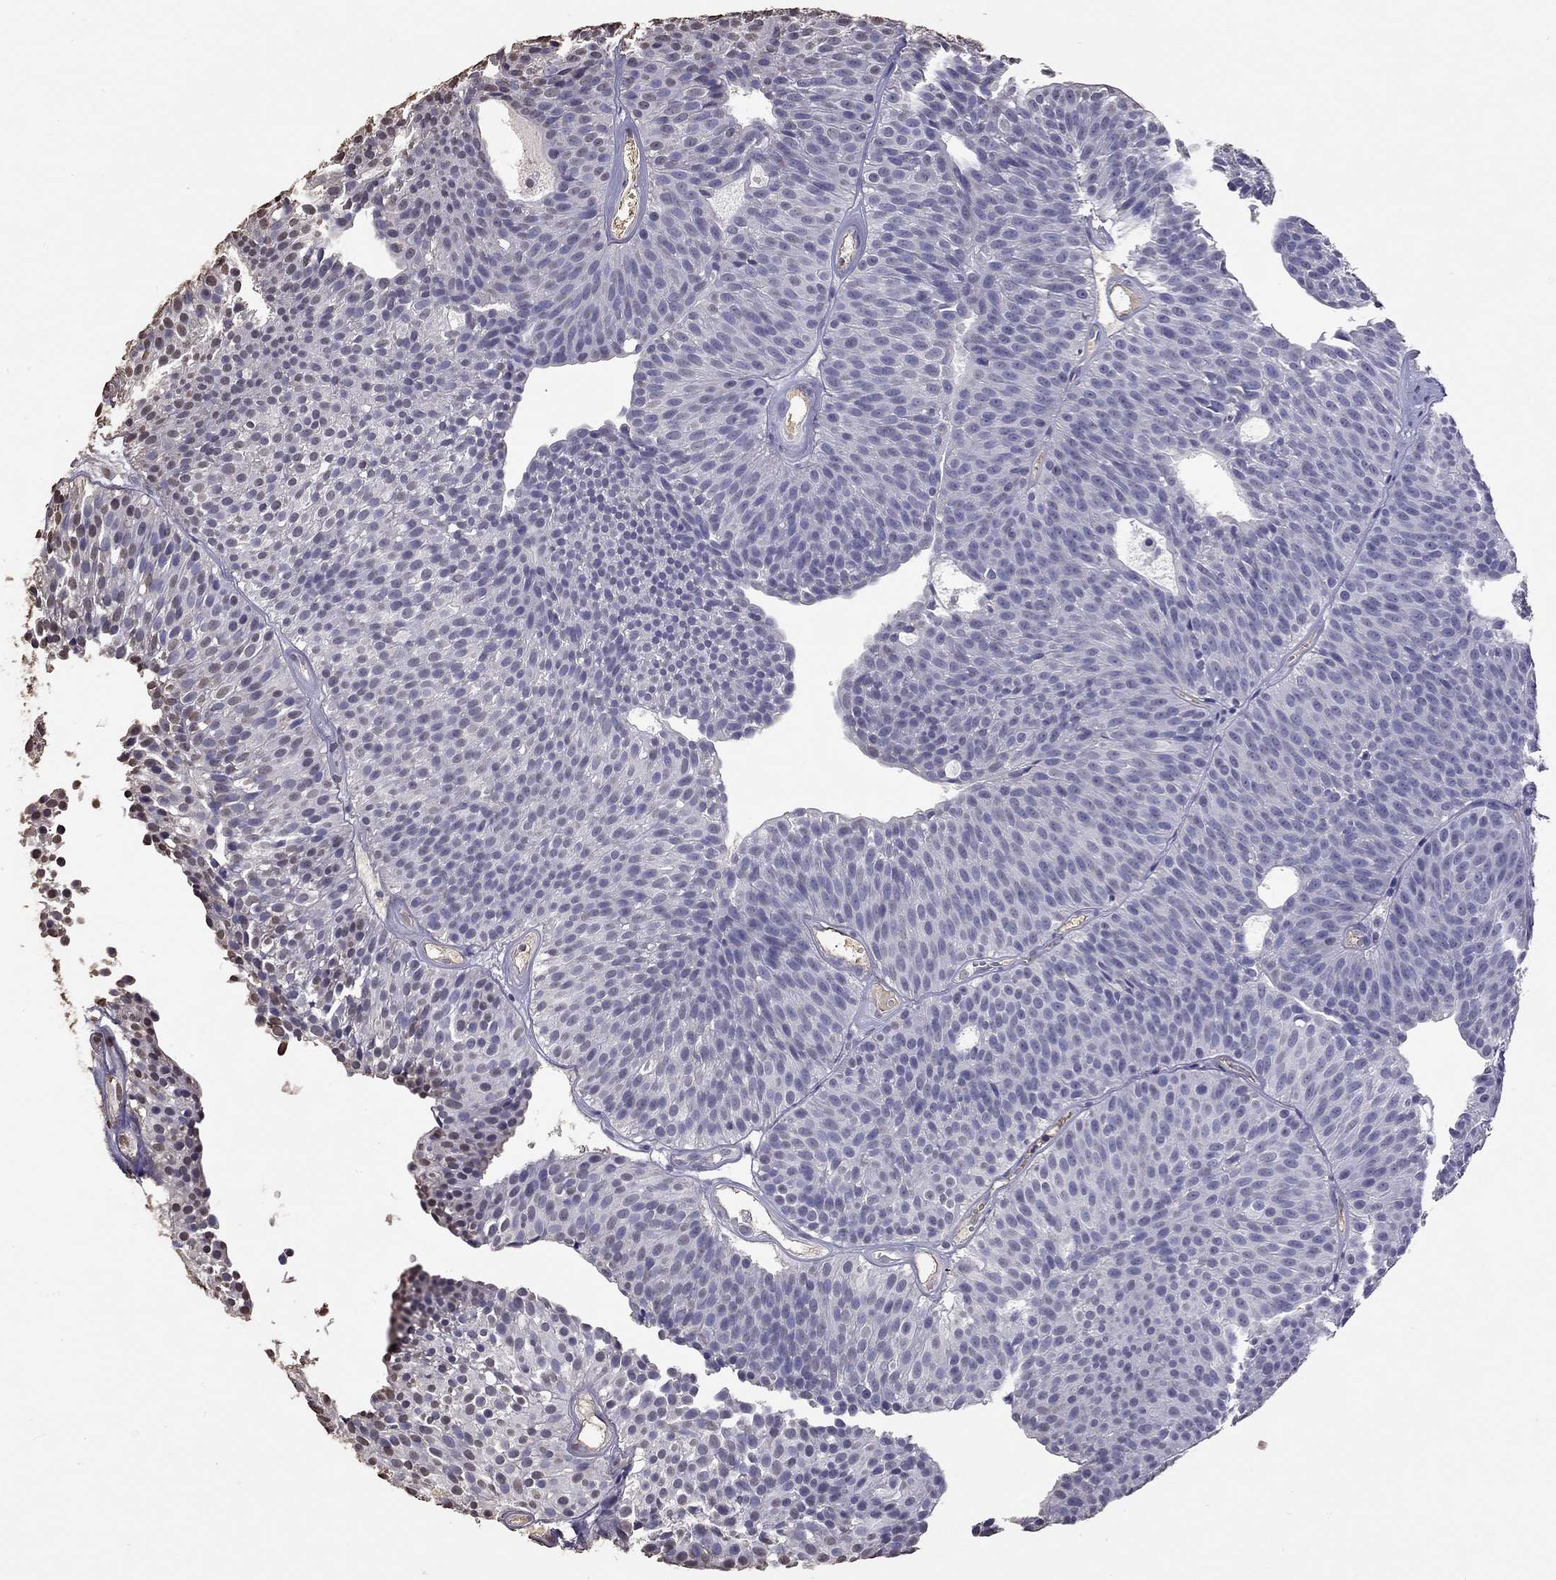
{"staining": {"intensity": "negative", "quantity": "none", "location": "none"}, "tissue": "urothelial cancer", "cell_type": "Tumor cells", "image_type": "cancer", "snomed": [{"axis": "morphology", "description": "Urothelial carcinoma, Low grade"}, {"axis": "topography", "description": "Urinary bladder"}], "caption": "IHC photomicrograph of neoplastic tissue: low-grade urothelial carcinoma stained with DAB (3,3'-diaminobenzidine) demonstrates no significant protein staining in tumor cells. (DAB immunohistochemistry visualized using brightfield microscopy, high magnification).", "gene": "SUN3", "patient": {"sex": "male", "age": 63}}